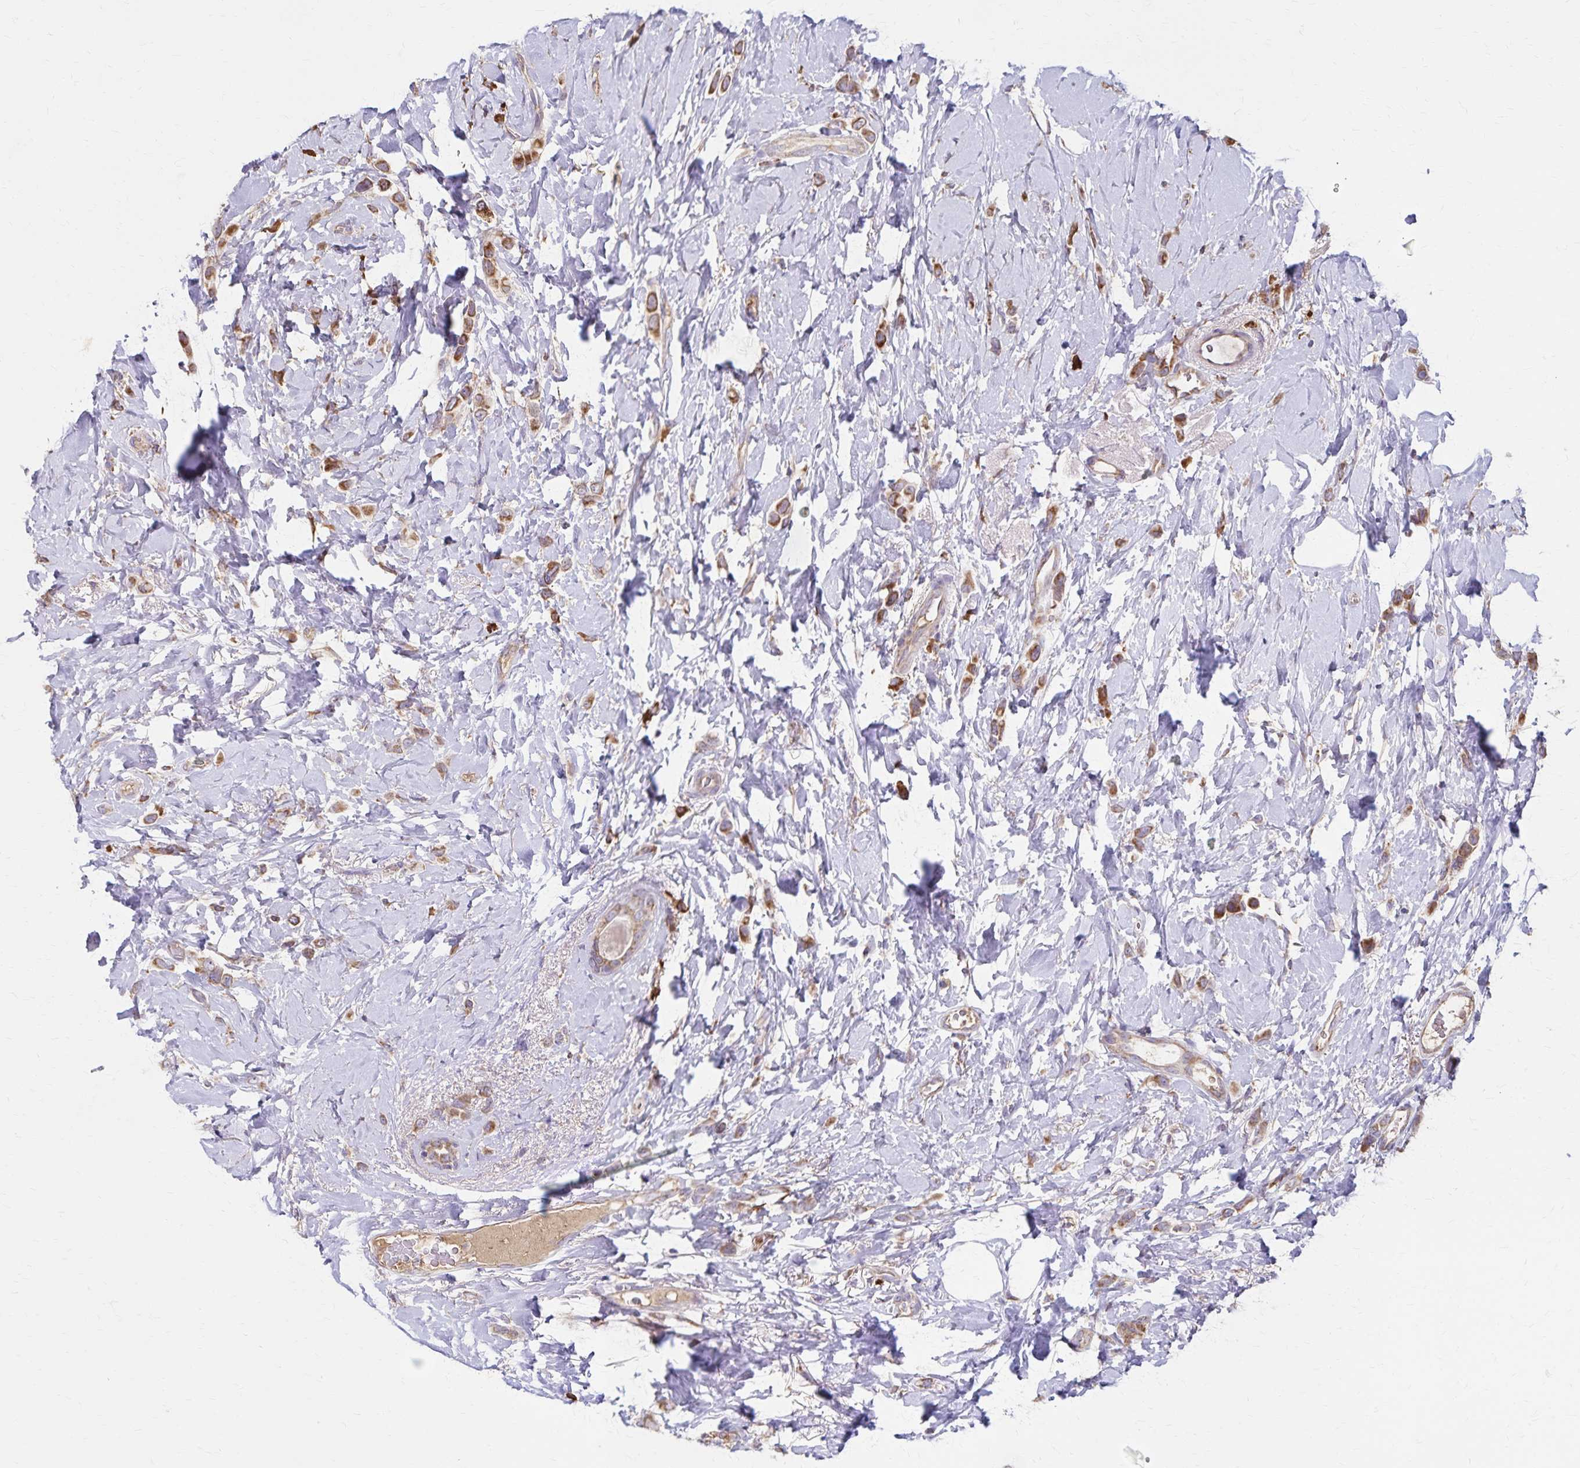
{"staining": {"intensity": "moderate", "quantity": ">75%", "location": "cytoplasmic/membranous"}, "tissue": "breast cancer", "cell_type": "Tumor cells", "image_type": "cancer", "snomed": [{"axis": "morphology", "description": "Lobular carcinoma"}, {"axis": "topography", "description": "Breast"}], "caption": "This micrograph reveals immunohistochemistry (IHC) staining of lobular carcinoma (breast), with medium moderate cytoplasmic/membranous positivity in about >75% of tumor cells.", "gene": "RNF10", "patient": {"sex": "female", "age": 66}}